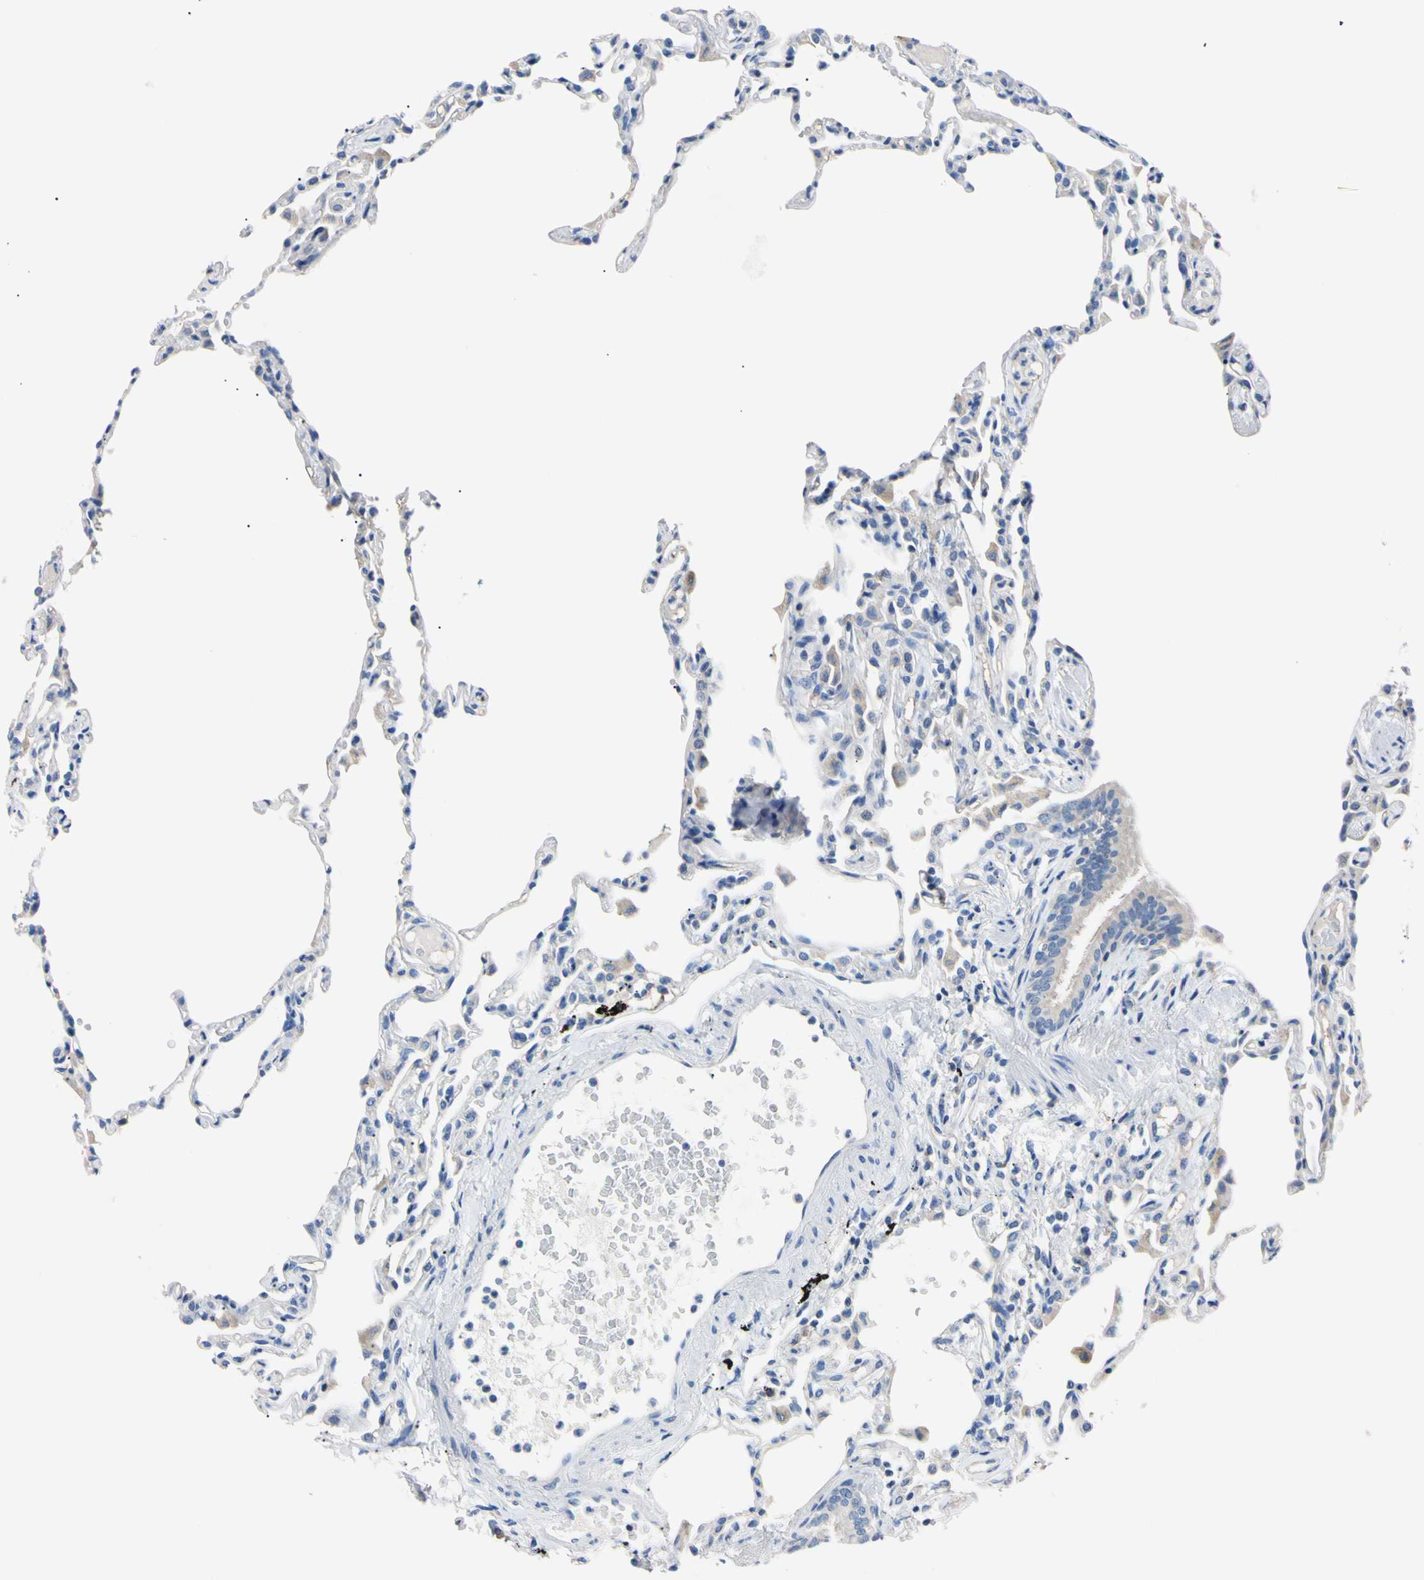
{"staining": {"intensity": "negative", "quantity": "none", "location": "none"}, "tissue": "lung", "cell_type": "Alveolar cells", "image_type": "normal", "snomed": [{"axis": "morphology", "description": "Normal tissue, NOS"}, {"axis": "topography", "description": "Lung"}], "caption": "The image reveals no staining of alveolar cells in unremarkable lung. Brightfield microscopy of immunohistochemistry stained with DAB (3,3'-diaminobenzidine) (brown) and hematoxylin (blue), captured at high magnification.", "gene": "PNKD", "patient": {"sex": "female", "age": 49}}